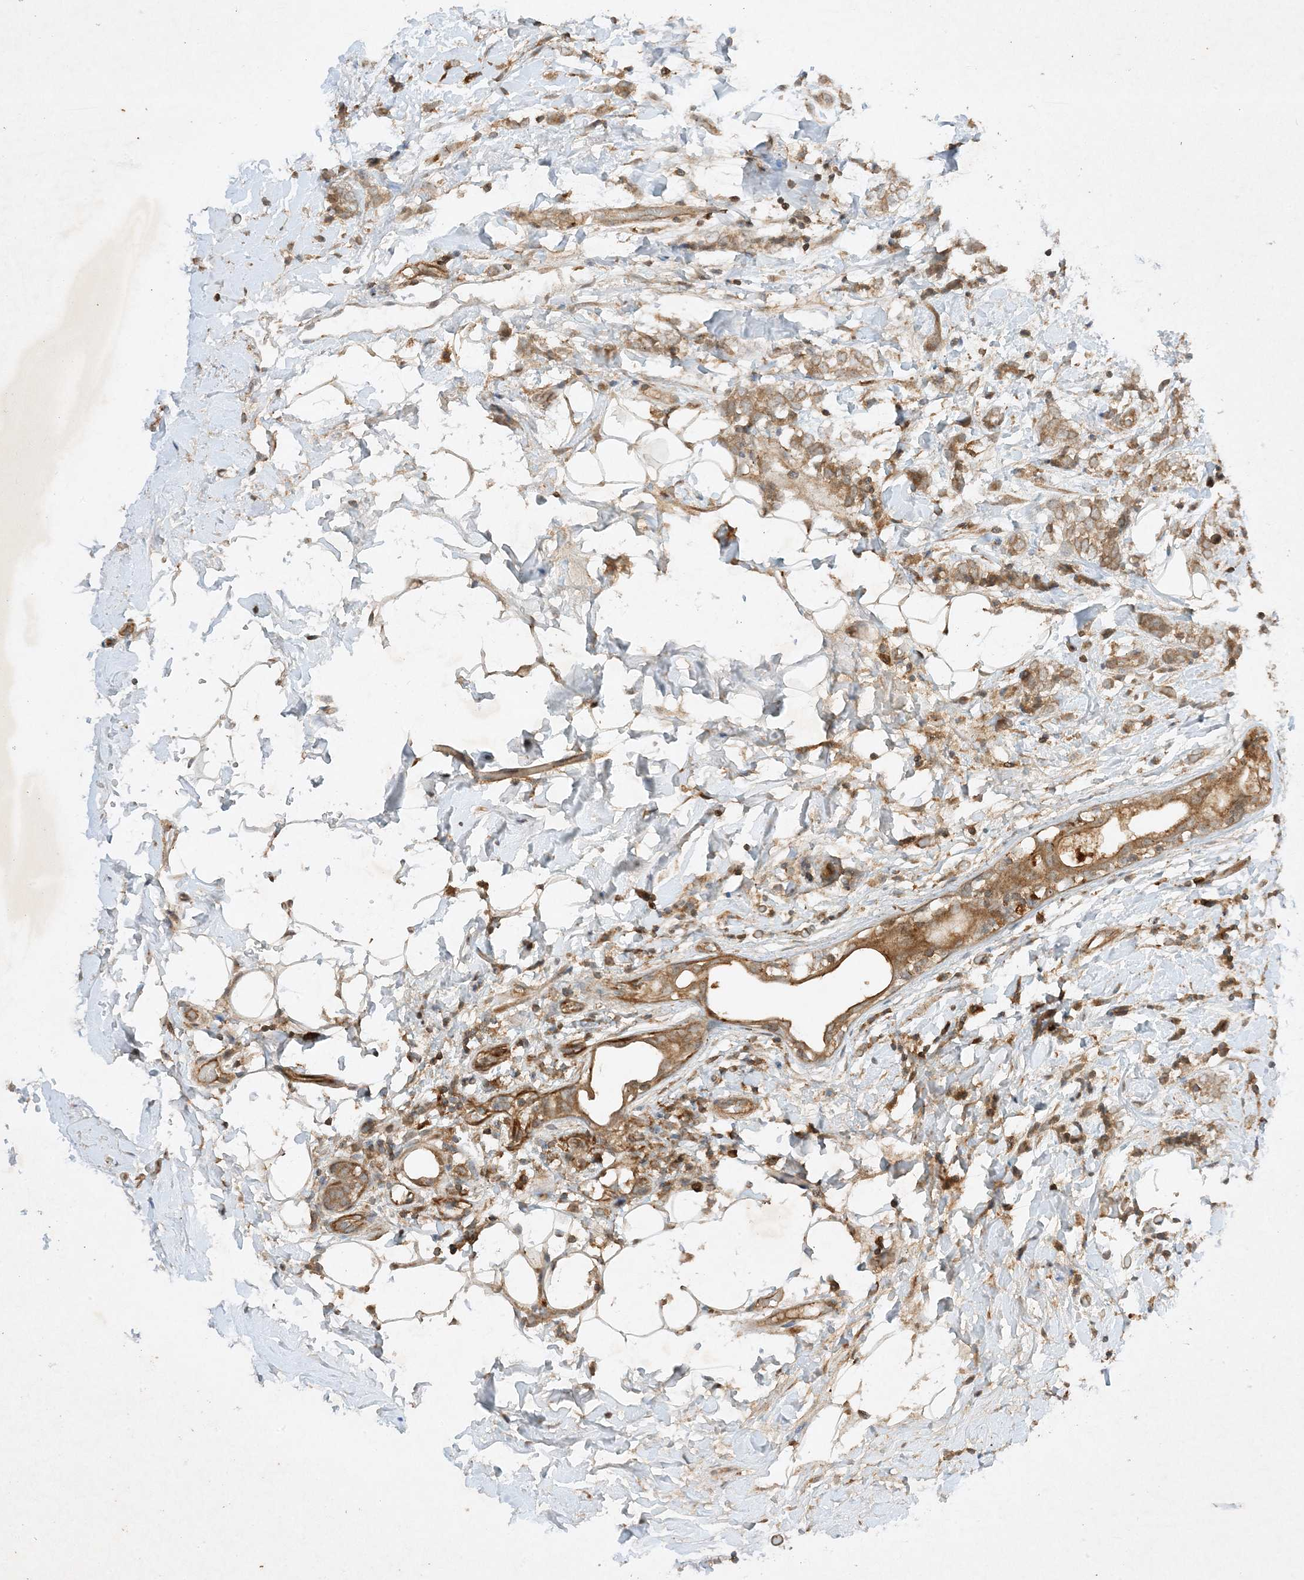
{"staining": {"intensity": "moderate", "quantity": ">75%", "location": "cytoplasmic/membranous"}, "tissue": "breast cancer", "cell_type": "Tumor cells", "image_type": "cancer", "snomed": [{"axis": "morphology", "description": "Normal tissue, NOS"}, {"axis": "morphology", "description": "Lobular carcinoma"}, {"axis": "topography", "description": "Breast"}], "caption": "Breast cancer stained with a protein marker exhibits moderate staining in tumor cells.", "gene": "XRN1", "patient": {"sex": "female", "age": 47}}